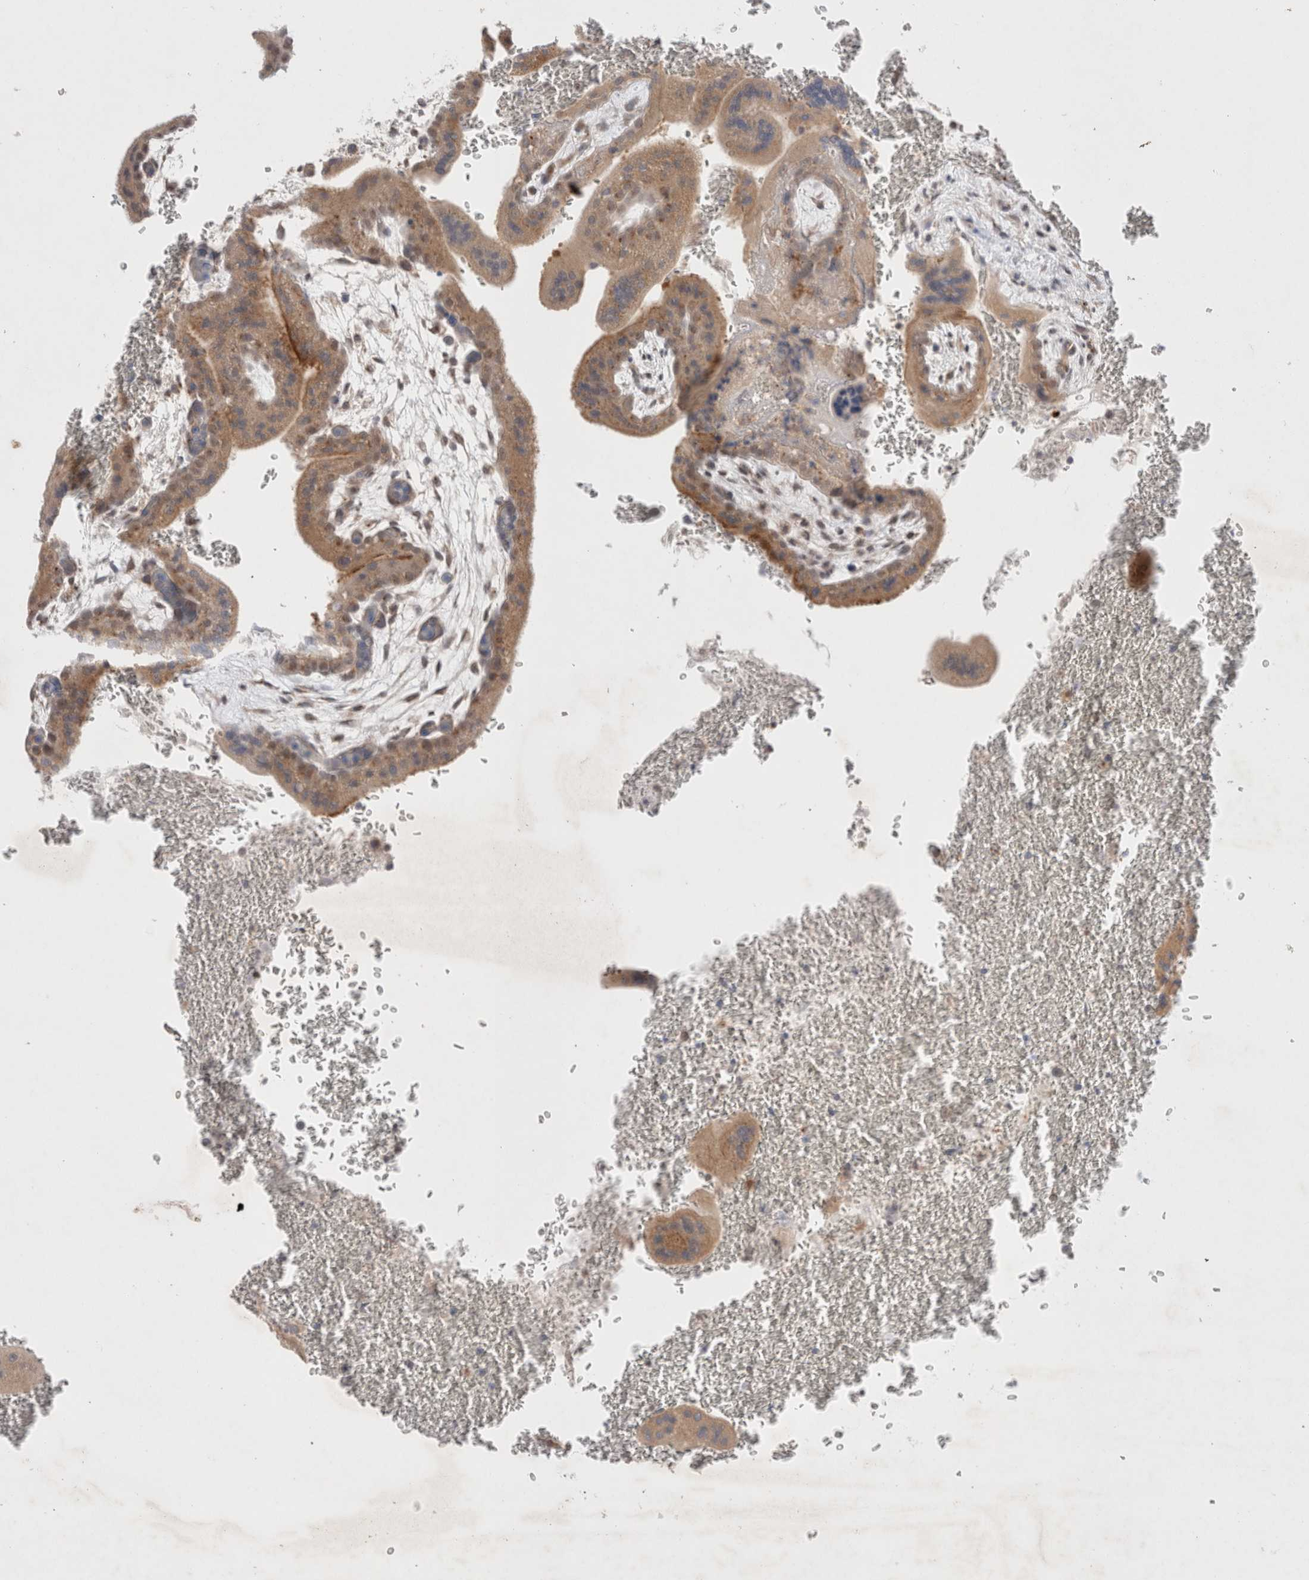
{"staining": {"intensity": "moderate", "quantity": ">75%", "location": "cytoplasmic/membranous"}, "tissue": "placenta", "cell_type": "Trophoblastic cells", "image_type": "normal", "snomed": [{"axis": "morphology", "description": "Normal tissue, NOS"}, {"axis": "topography", "description": "Placenta"}], "caption": "Placenta stained with IHC displays moderate cytoplasmic/membranous expression in about >75% of trophoblastic cells. The staining is performed using DAB brown chromogen to label protein expression. The nuclei are counter-stained blue using hematoxylin.", "gene": "BICD2", "patient": {"sex": "female", "age": 35}}